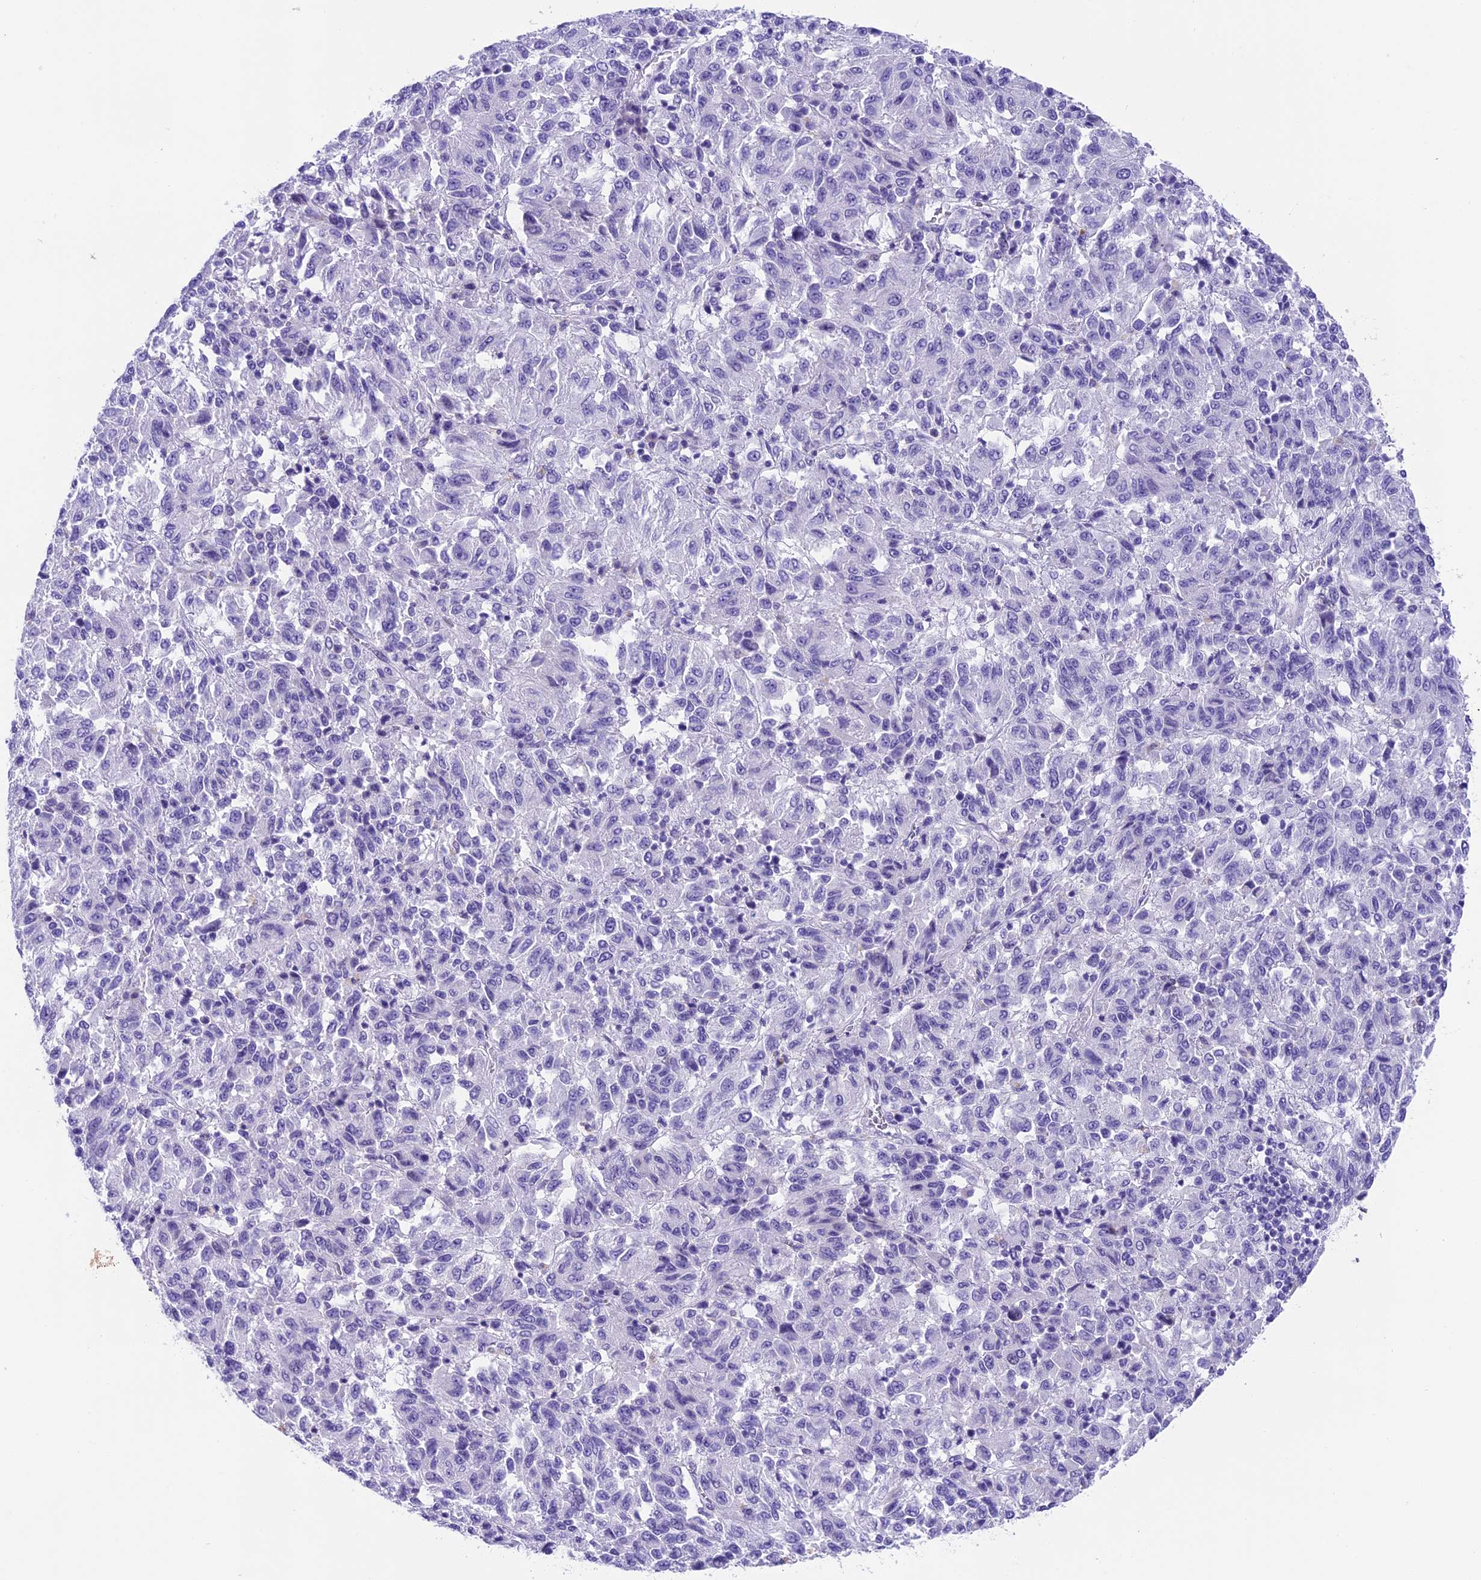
{"staining": {"intensity": "negative", "quantity": "none", "location": "none"}, "tissue": "melanoma", "cell_type": "Tumor cells", "image_type": "cancer", "snomed": [{"axis": "morphology", "description": "Malignant melanoma, Metastatic site"}, {"axis": "topography", "description": "Lung"}], "caption": "Tumor cells are negative for brown protein staining in melanoma.", "gene": "PRR15", "patient": {"sex": "male", "age": 64}}